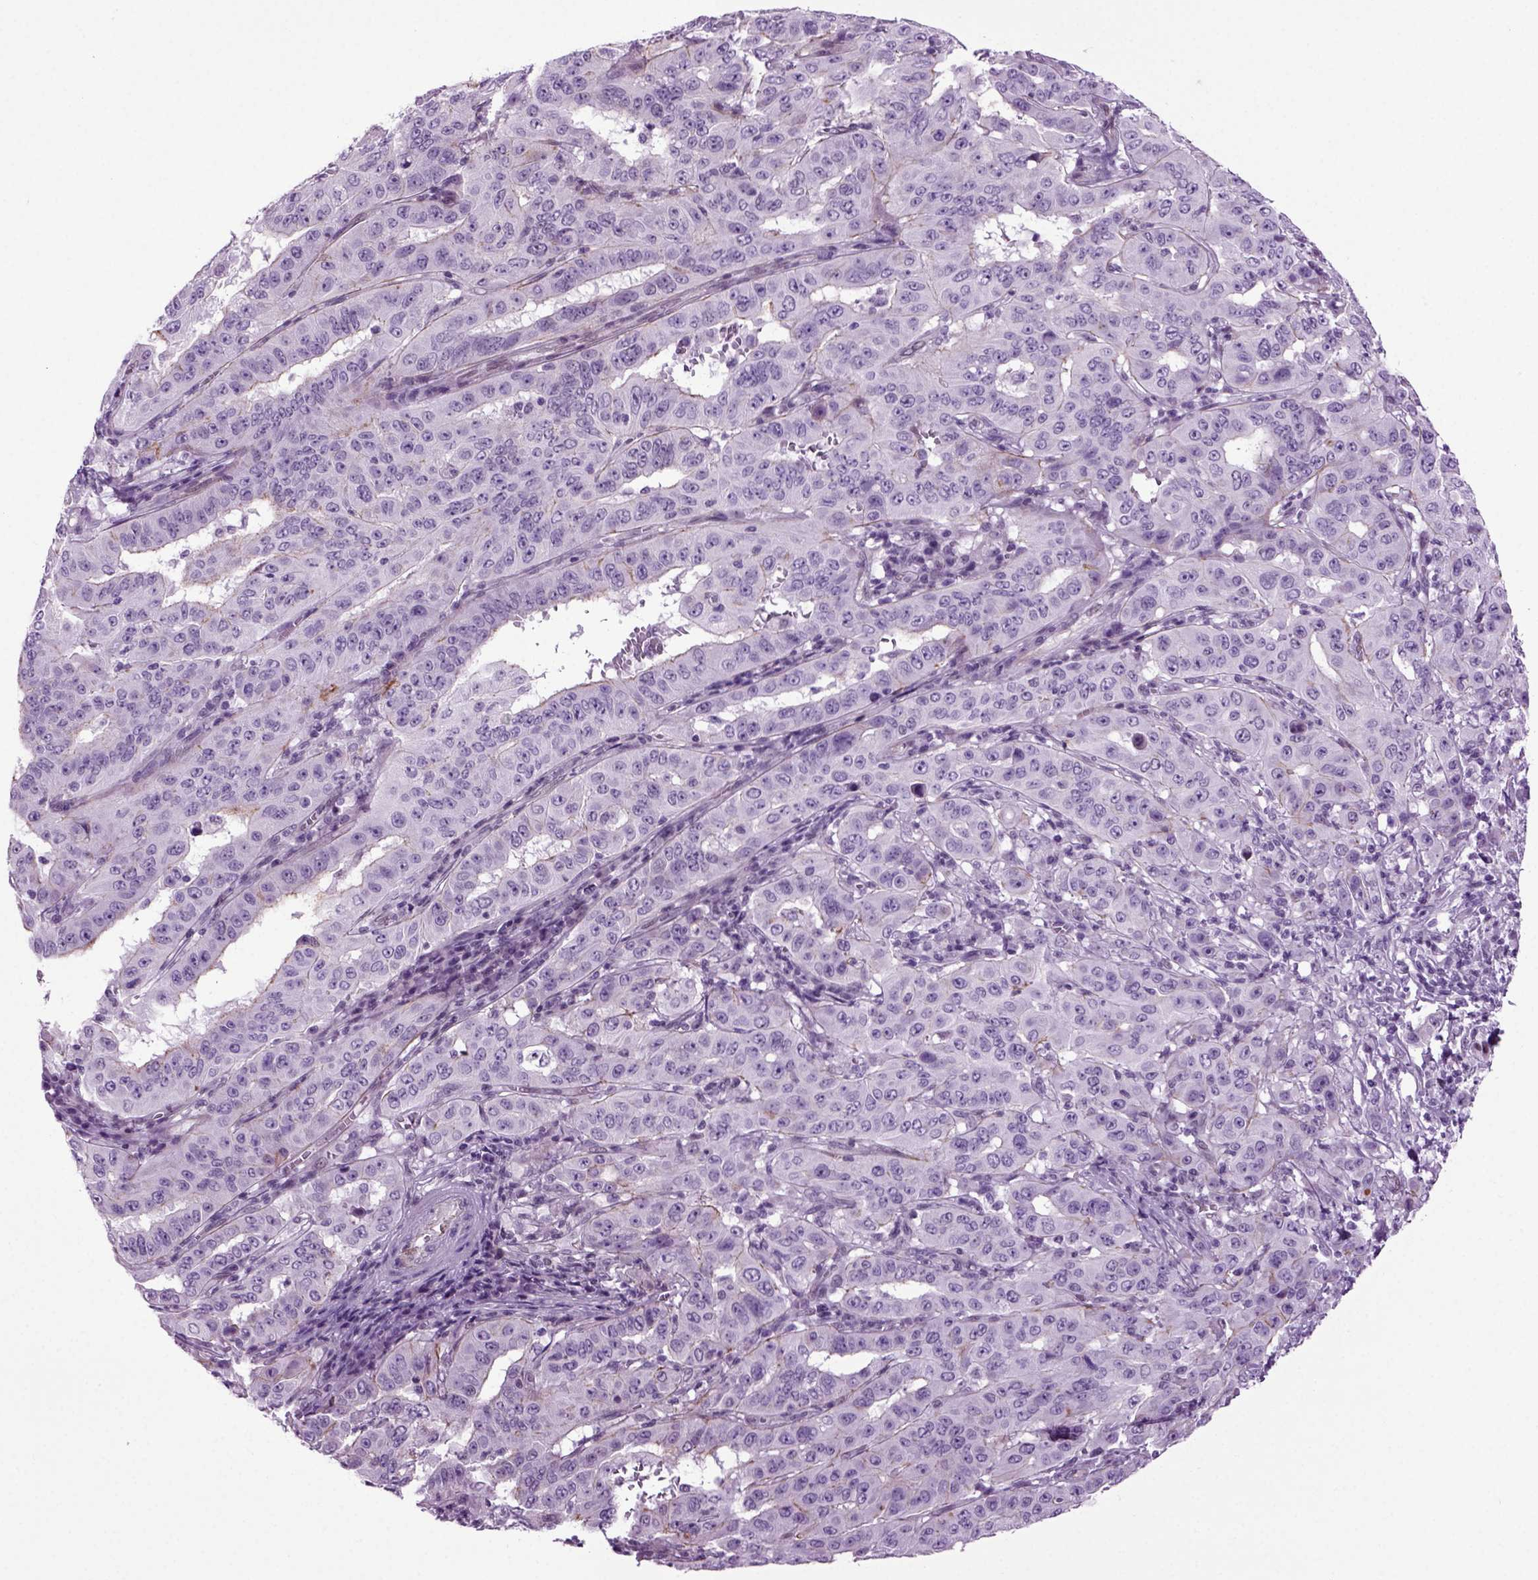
{"staining": {"intensity": "negative", "quantity": "none", "location": "none"}, "tissue": "pancreatic cancer", "cell_type": "Tumor cells", "image_type": "cancer", "snomed": [{"axis": "morphology", "description": "Adenocarcinoma, NOS"}, {"axis": "topography", "description": "Pancreas"}], "caption": "DAB (3,3'-diaminobenzidine) immunohistochemical staining of human pancreatic cancer displays no significant positivity in tumor cells.", "gene": "RFX3", "patient": {"sex": "male", "age": 63}}